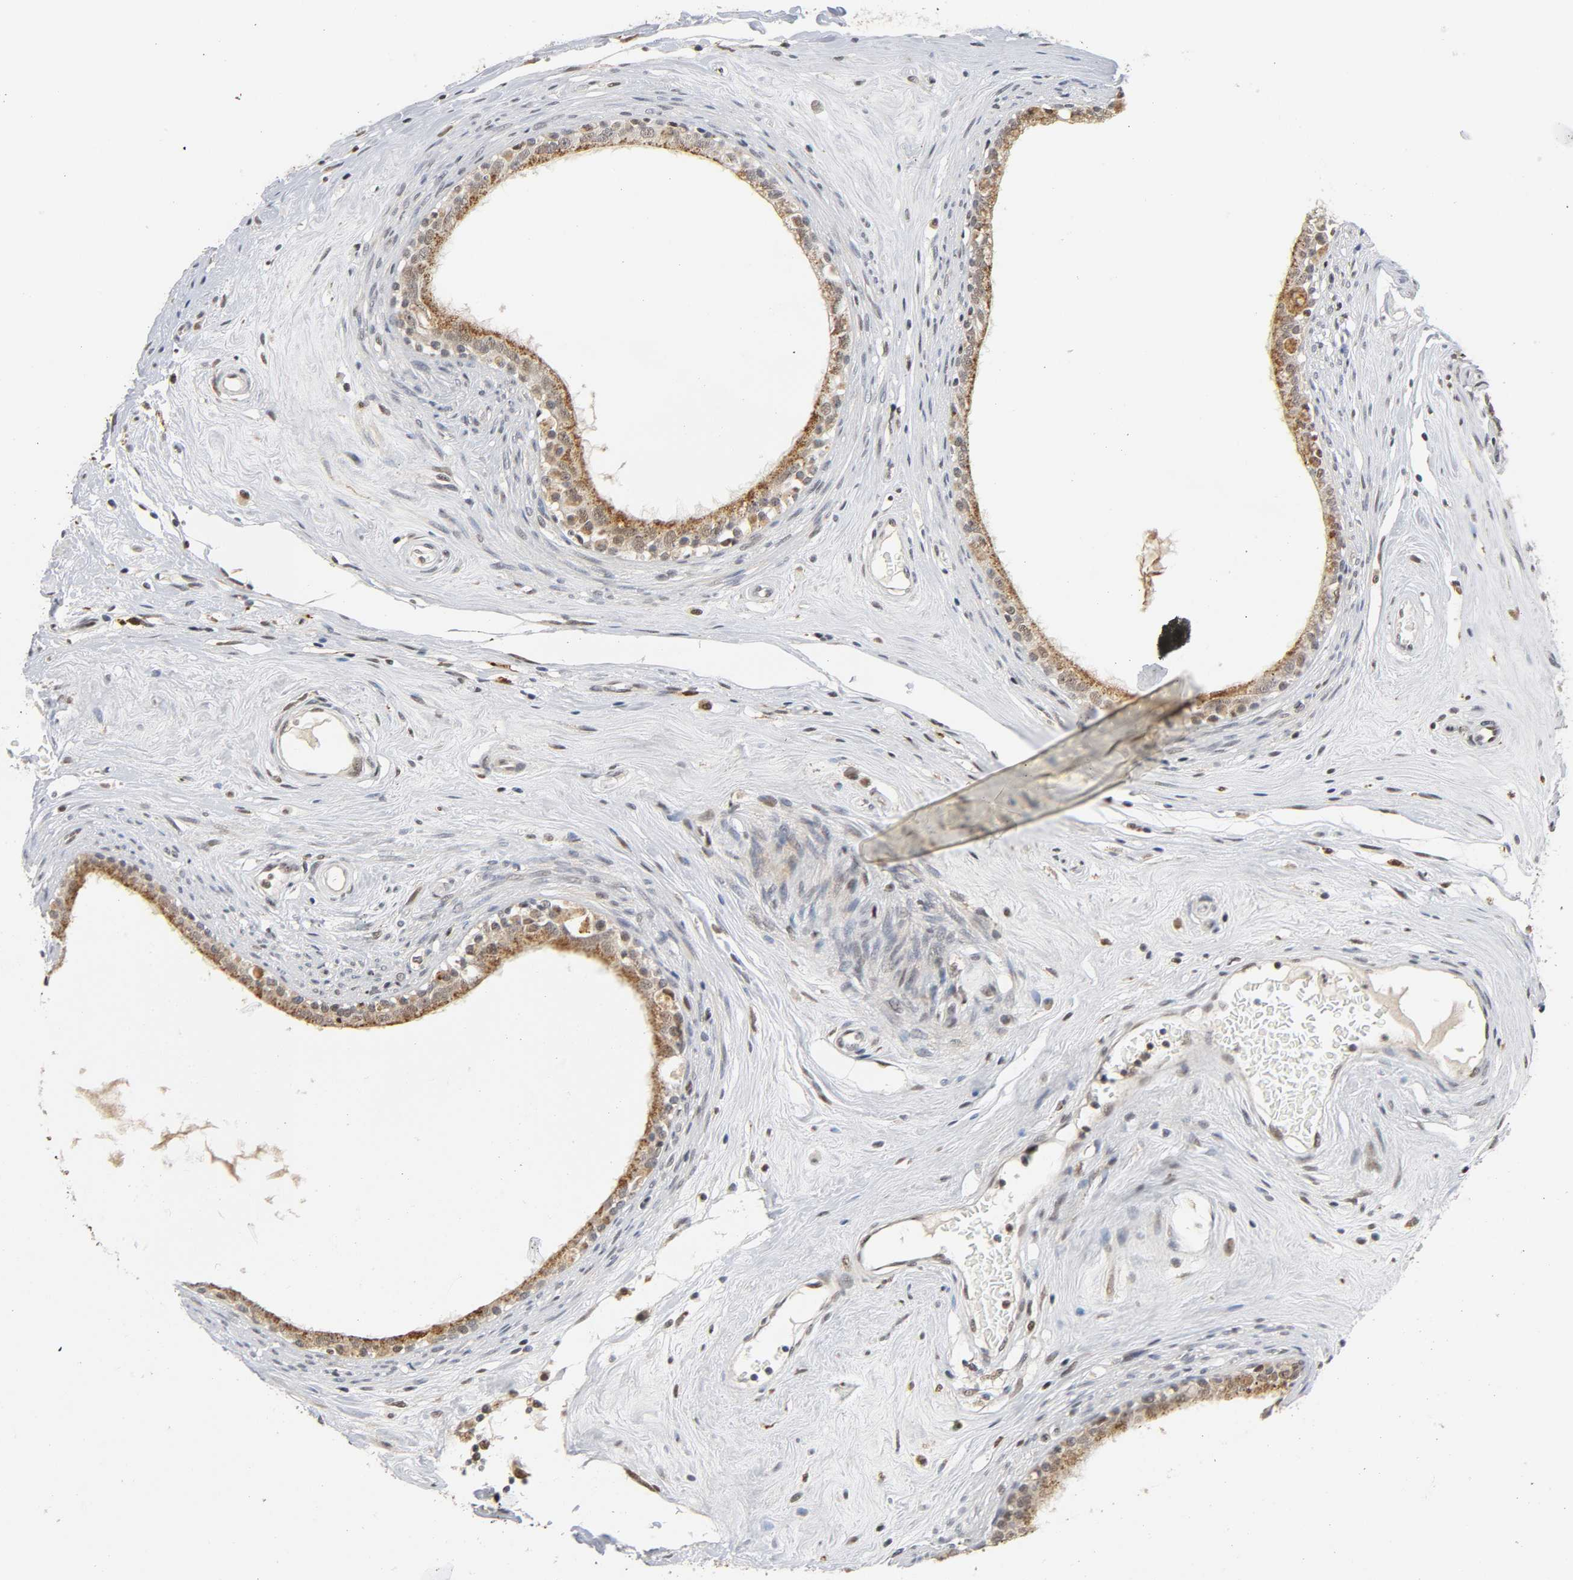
{"staining": {"intensity": "moderate", "quantity": ">75%", "location": "cytoplasmic/membranous,nuclear"}, "tissue": "epididymis", "cell_type": "Glandular cells", "image_type": "normal", "snomed": [{"axis": "morphology", "description": "Normal tissue, NOS"}, {"axis": "morphology", "description": "Inflammation, NOS"}, {"axis": "topography", "description": "Epididymis"}], "caption": "Epididymis stained with immunohistochemistry (IHC) reveals moderate cytoplasmic/membranous,nuclear expression in about >75% of glandular cells.", "gene": "KAT2B", "patient": {"sex": "male", "age": 84}}